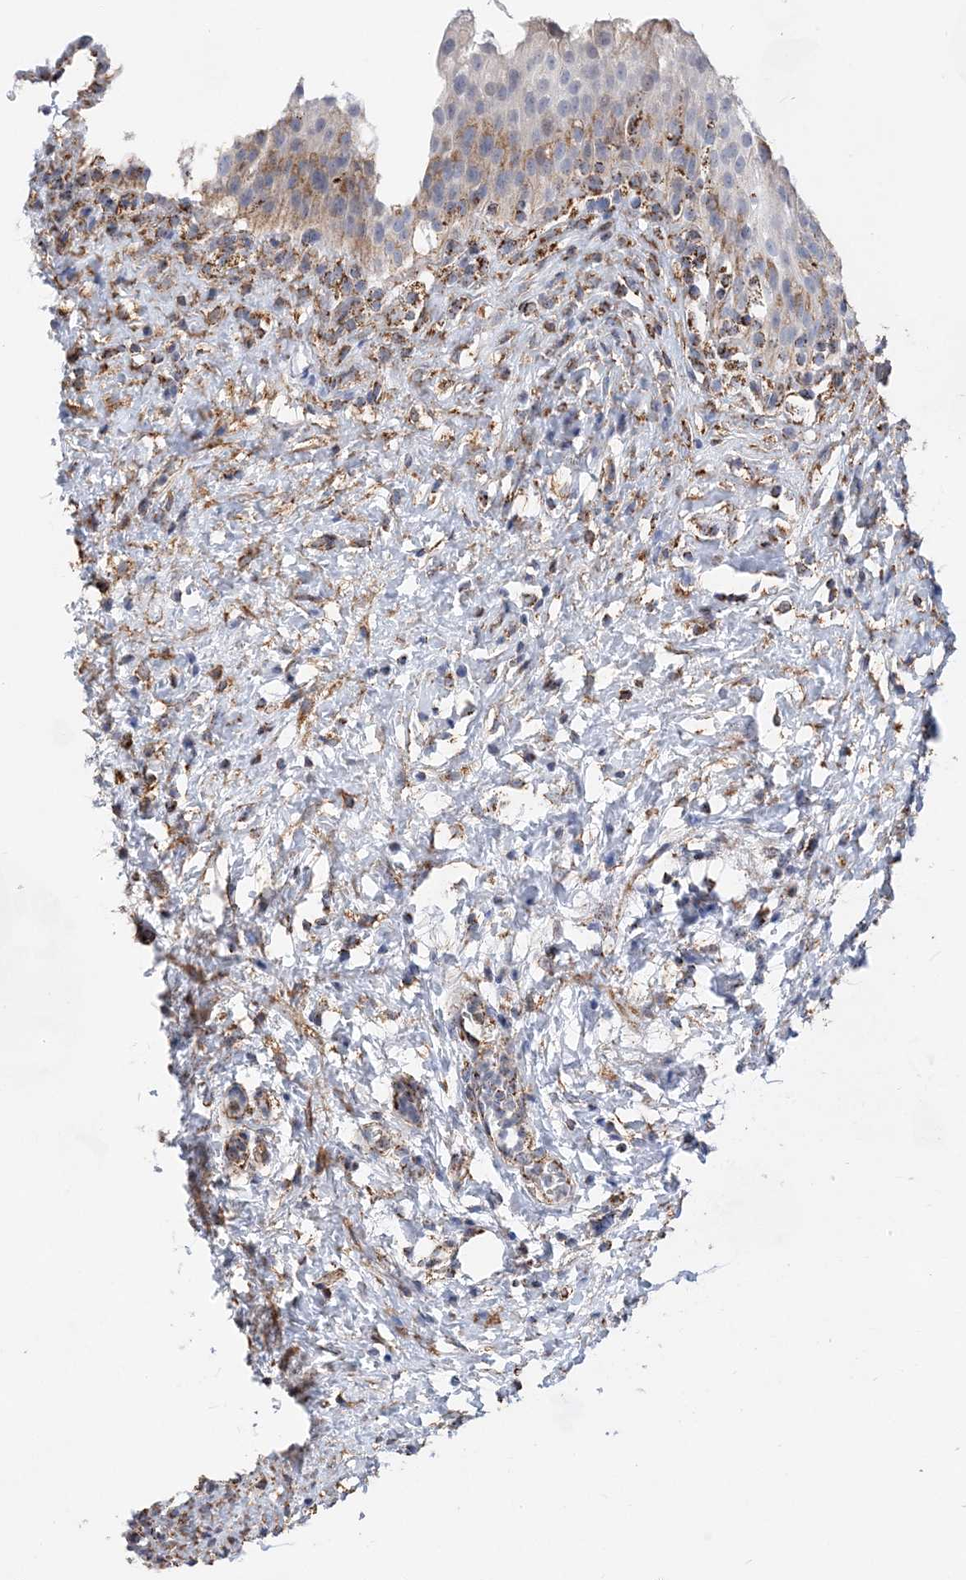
{"staining": {"intensity": "moderate", "quantity": "<25%", "location": "cytoplasmic/membranous"}, "tissue": "urinary bladder", "cell_type": "Urothelial cells", "image_type": "normal", "snomed": [{"axis": "morphology", "description": "Normal tissue, NOS"}, {"axis": "topography", "description": "Urinary bladder"}], "caption": "Protein expression analysis of benign human urinary bladder reveals moderate cytoplasmic/membranous expression in approximately <25% of urothelial cells.", "gene": "ACOT9", "patient": {"sex": "female", "age": 27}}